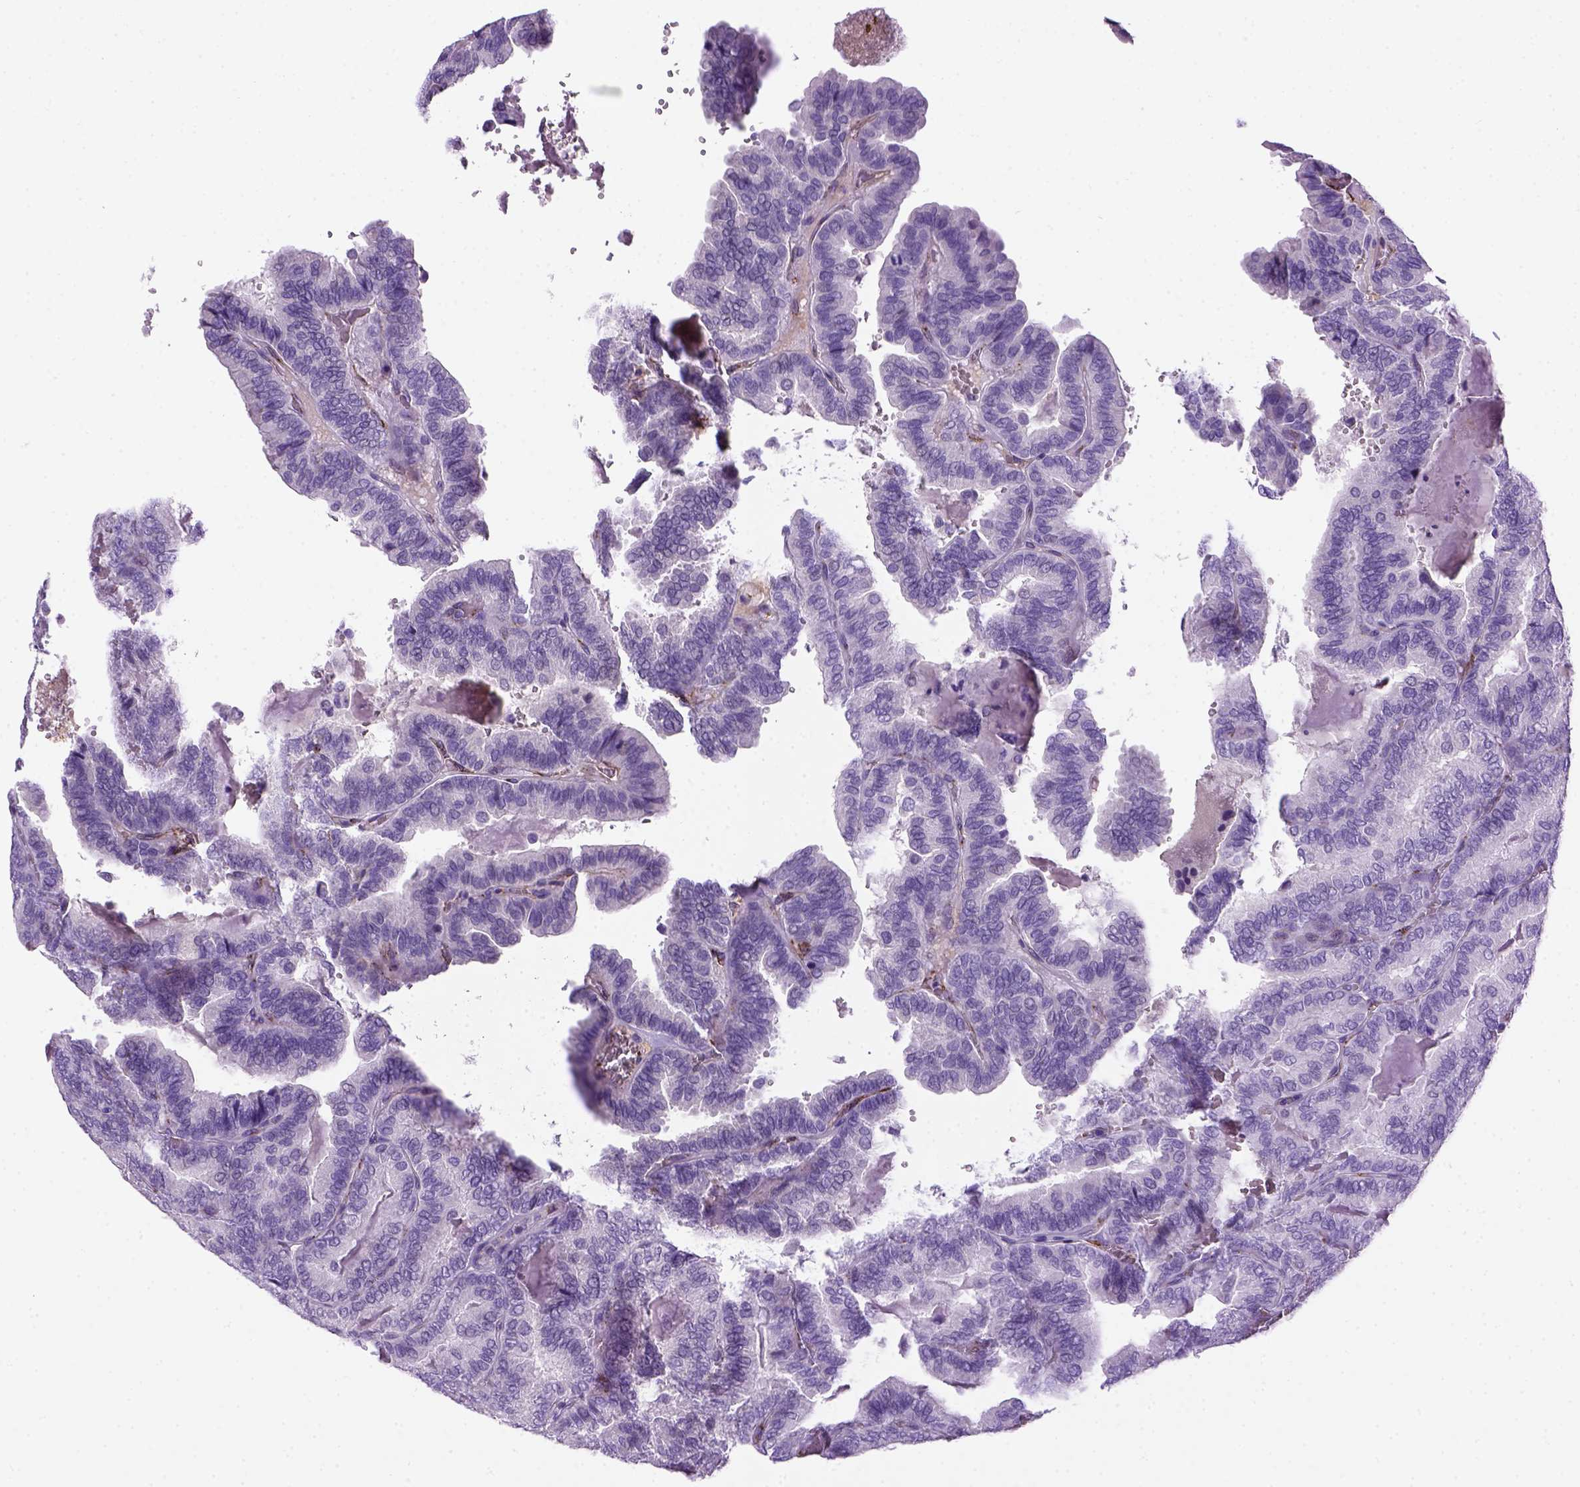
{"staining": {"intensity": "negative", "quantity": "none", "location": "none"}, "tissue": "thyroid cancer", "cell_type": "Tumor cells", "image_type": "cancer", "snomed": [{"axis": "morphology", "description": "Papillary adenocarcinoma, NOS"}, {"axis": "topography", "description": "Thyroid gland"}], "caption": "Tumor cells are negative for brown protein staining in papillary adenocarcinoma (thyroid). (DAB (3,3'-diaminobenzidine) immunohistochemistry (IHC) with hematoxylin counter stain).", "gene": "VWF", "patient": {"sex": "female", "age": 75}}